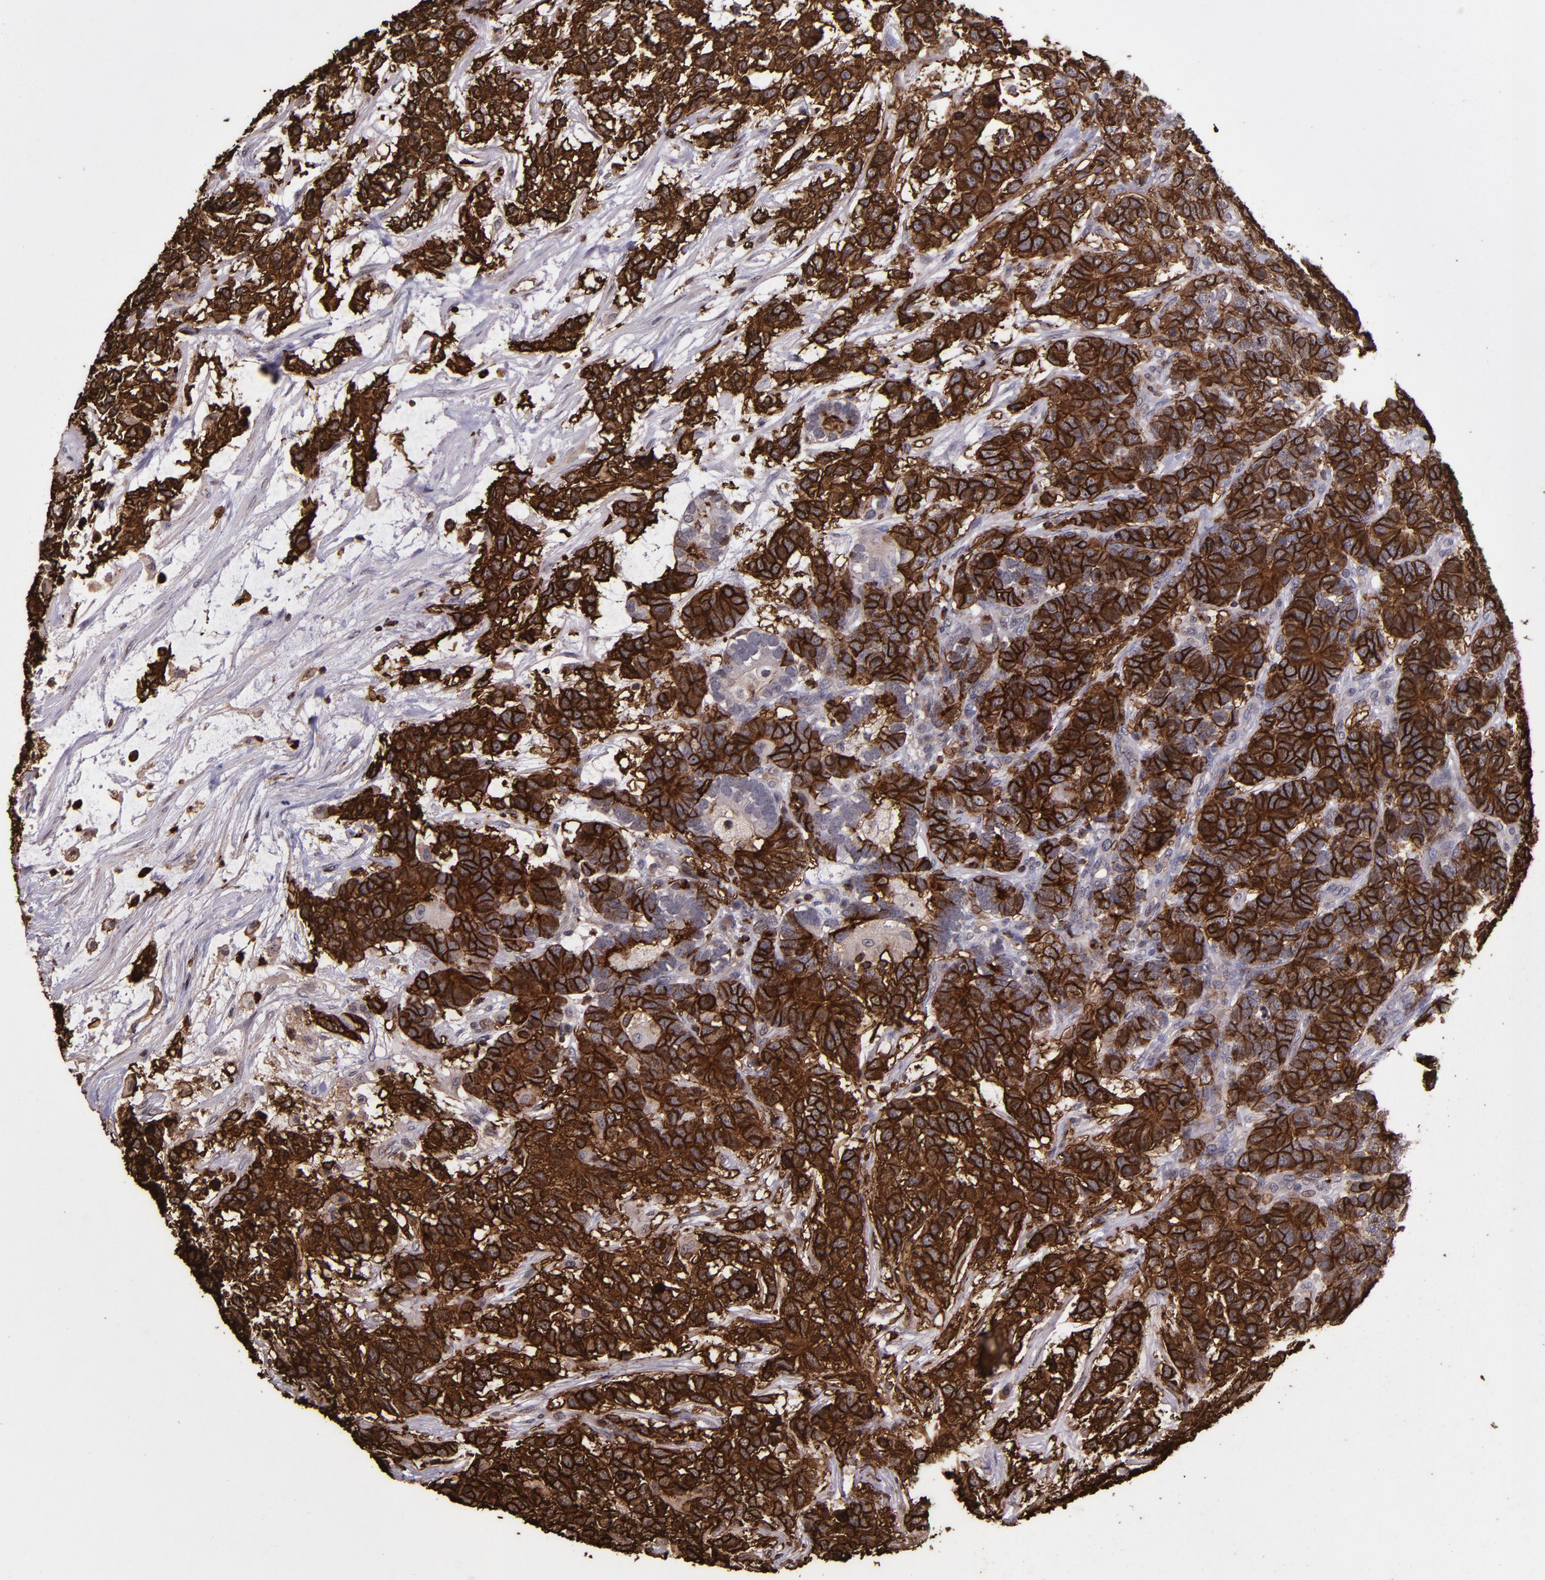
{"staining": {"intensity": "strong", "quantity": ">75%", "location": "cytoplasmic/membranous"}, "tissue": "testis cancer", "cell_type": "Tumor cells", "image_type": "cancer", "snomed": [{"axis": "morphology", "description": "Carcinoma, Embryonal, NOS"}, {"axis": "topography", "description": "Testis"}], "caption": "A brown stain shows strong cytoplasmic/membranous staining of a protein in testis embryonal carcinoma tumor cells. (Stains: DAB in brown, nuclei in blue, Microscopy: brightfield microscopy at high magnification).", "gene": "SLC2A3", "patient": {"sex": "male", "age": 26}}